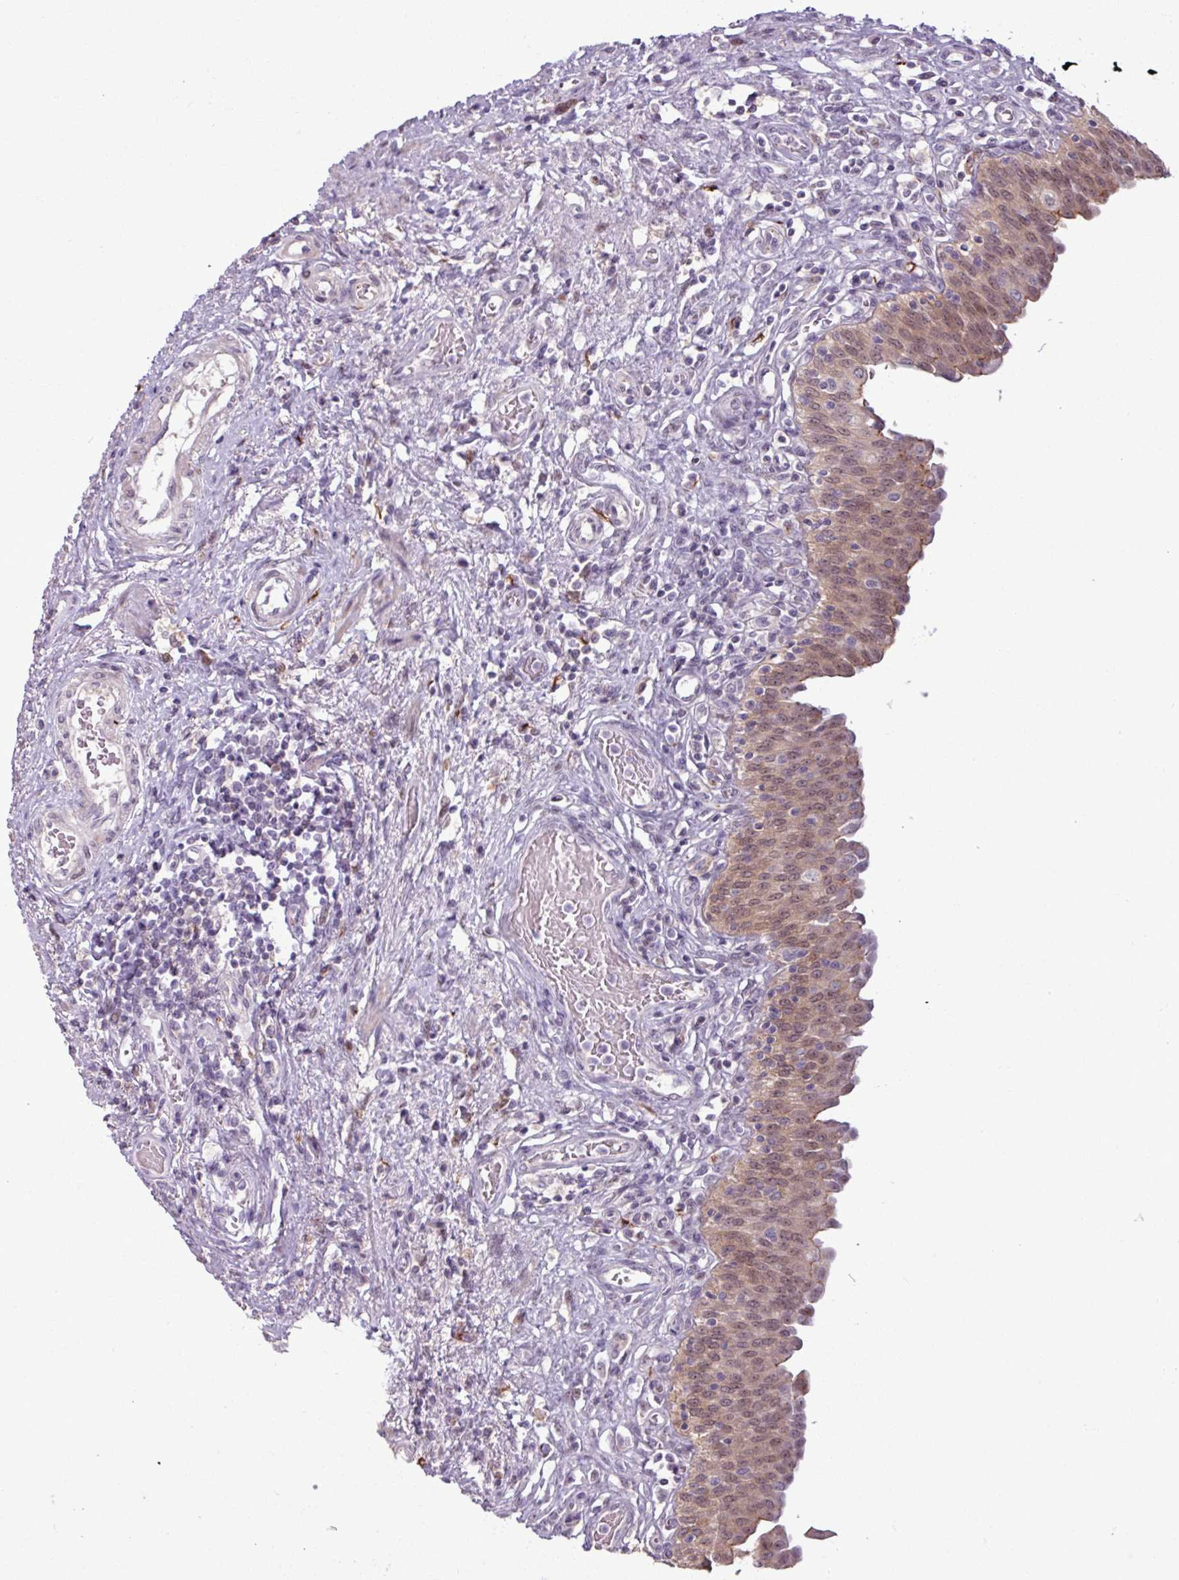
{"staining": {"intensity": "moderate", "quantity": ">75%", "location": "cytoplasmic/membranous,nuclear"}, "tissue": "urinary bladder", "cell_type": "Urothelial cells", "image_type": "normal", "snomed": [{"axis": "morphology", "description": "Normal tissue, NOS"}, {"axis": "topography", "description": "Urinary bladder"}], "caption": "This is a micrograph of immunohistochemistry staining of unremarkable urinary bladder, which shows moderate expression in the cytoplasmic/membranous,nuclear of urothelial cells.", "gene": "PNMA6A", "patient": {"sex": "male", "age": 71}}